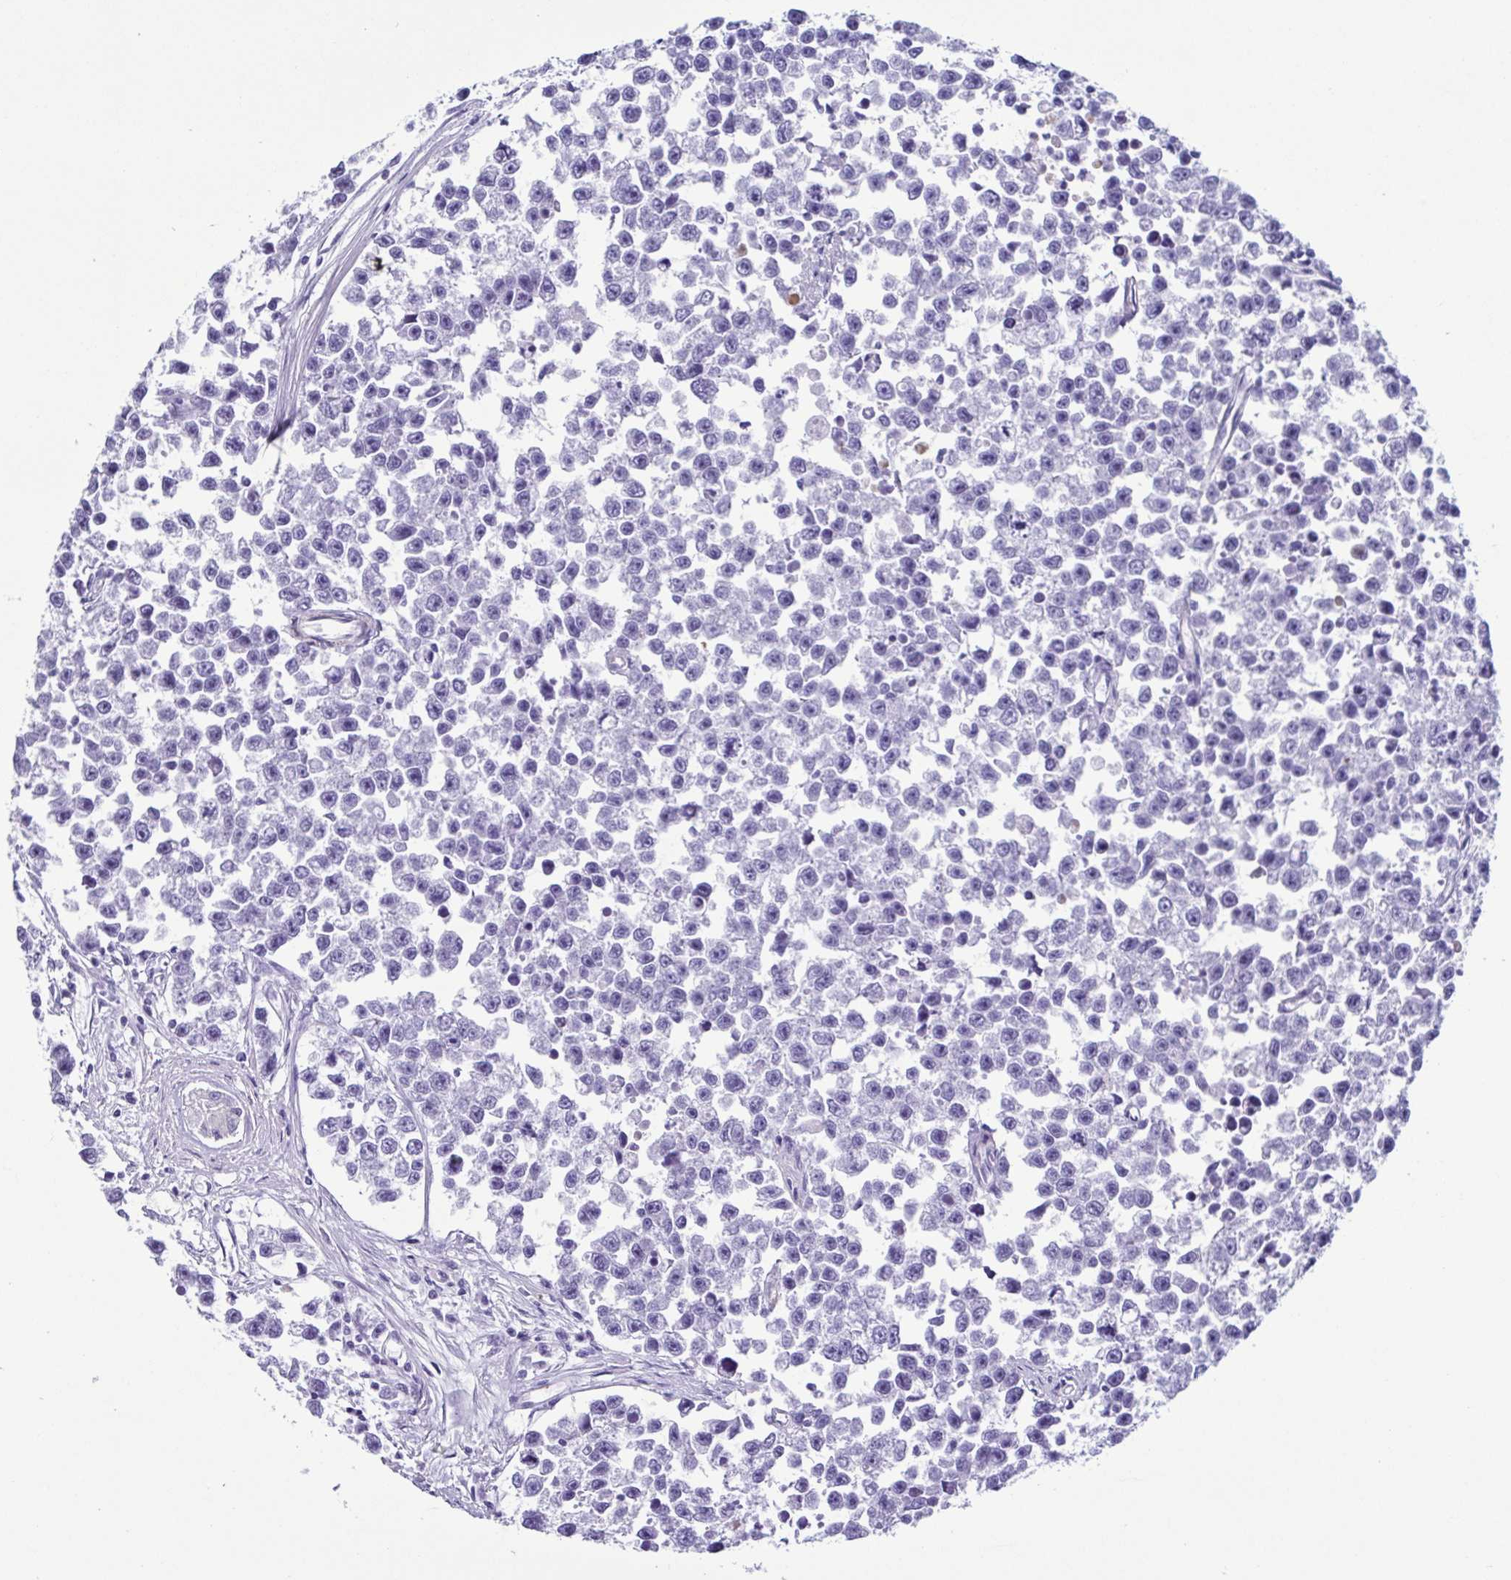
{"staining": {"intensity": "negative", "quantity": "none", "location": "none"}, "tissue": "testis cancer", "cell_type": "Tumor cells", "image_type": "cancer", "snomed": [{"axis": "morphology", "description": "Seminoma, NOS"}, {"axis": "topography", "description": "Testis"}], "caption": "Immunohistochemistry micrograph of neoplastic tissue: testis cancer stained with DAB demonstrates no significant protein staining in tumor cells.", "gene": "CYP11B1", "patient": {"sex": "male", "age": 26}}